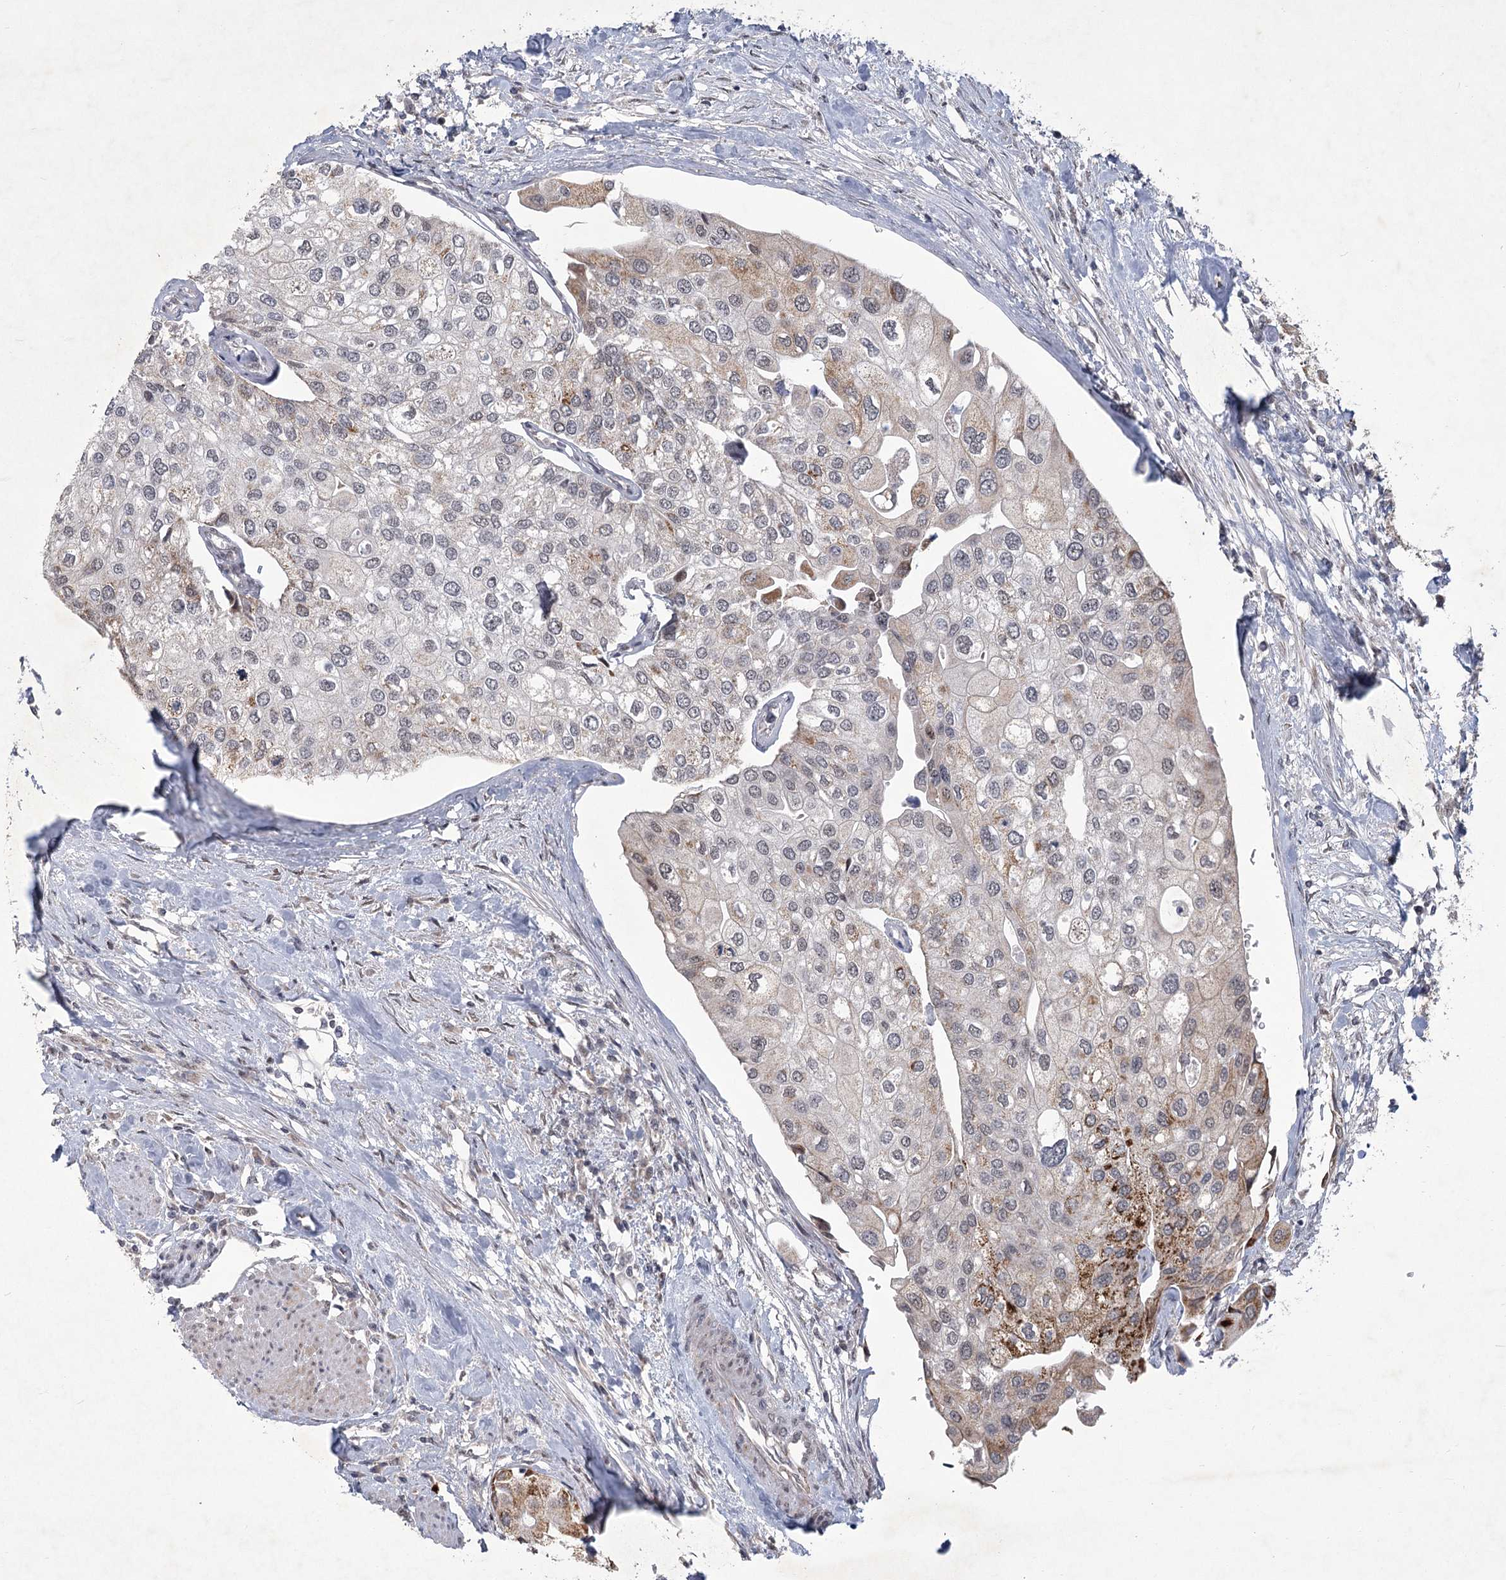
{"staining": {"intensity": "moderate", "quantity": "<25%", "location": "cytoplasmic/membranous"}, "tissue": "urothelial cancer", "cell_type": "Tumor cells", "image_type": "cancer", "snomed": [{"axis": "morphology", "description": "Urothelial carcinoma, High grade"}, {"axis": "topography", "description": "Urinary bladder"}], "caption": "Immunohistochemical staining of urothelial cancer reveals moderate cytoplasmic/membranous protein positivity in about <25% of tumor cells.", "gene": "CIB4", "patient": {"sex": "male", "age": 64}}